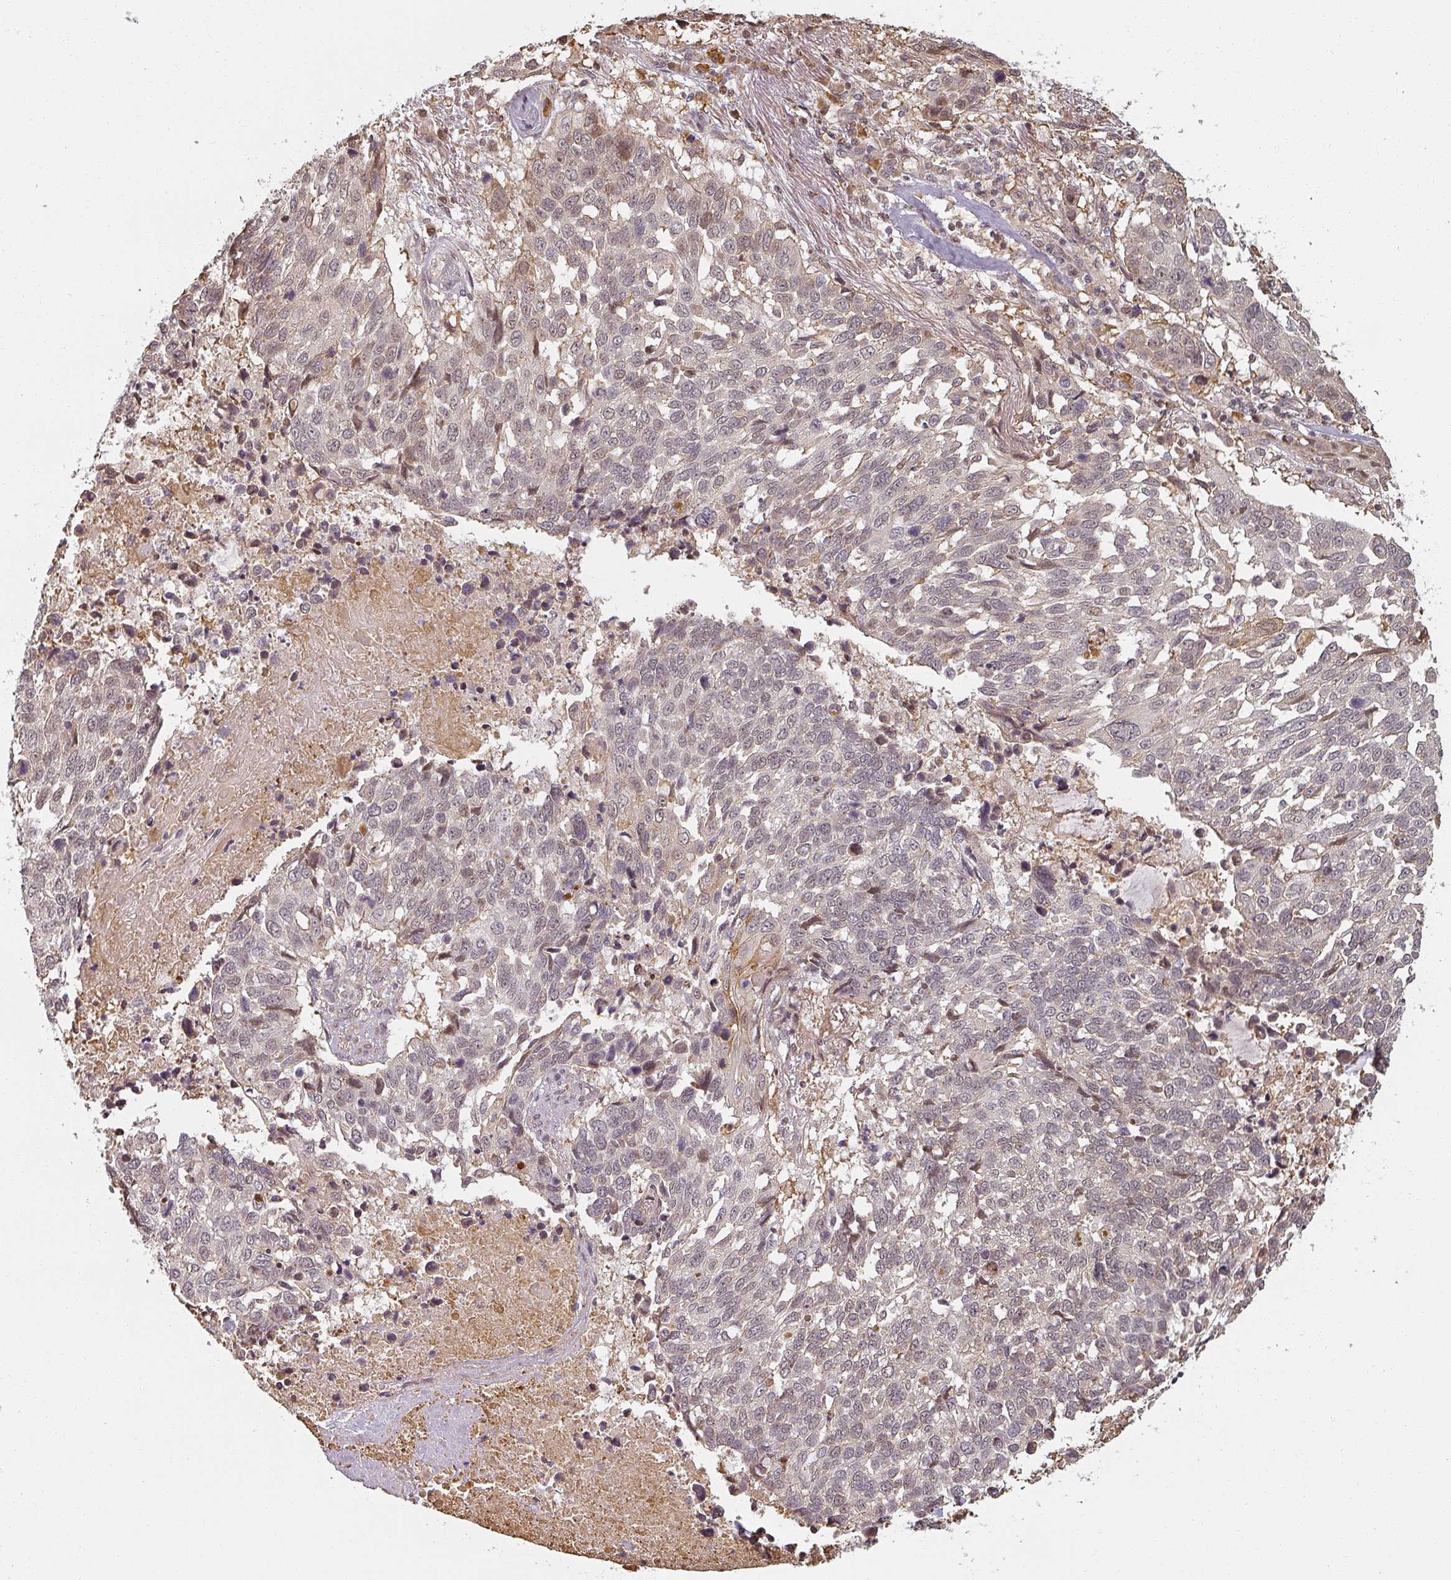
{"staining": {"intensity": "moderate", "quantity": "<25%", "location": "nuclear"}, "tissue": "lung cancer", "cell_type": "Tumor cells", "image_type": "cancer", "snomed": [{"axis": "morphology", "description": "Squamous cell carcinoma, NOS"}, {"axis": "topography", "description": "Lung"}], "caption": "Moderate nuclear staining is present in about <25% of tumor cells in lung squamous cell carcinoma.", "gene": "MED19", "patient": {"sex": "male", "age": 62}}